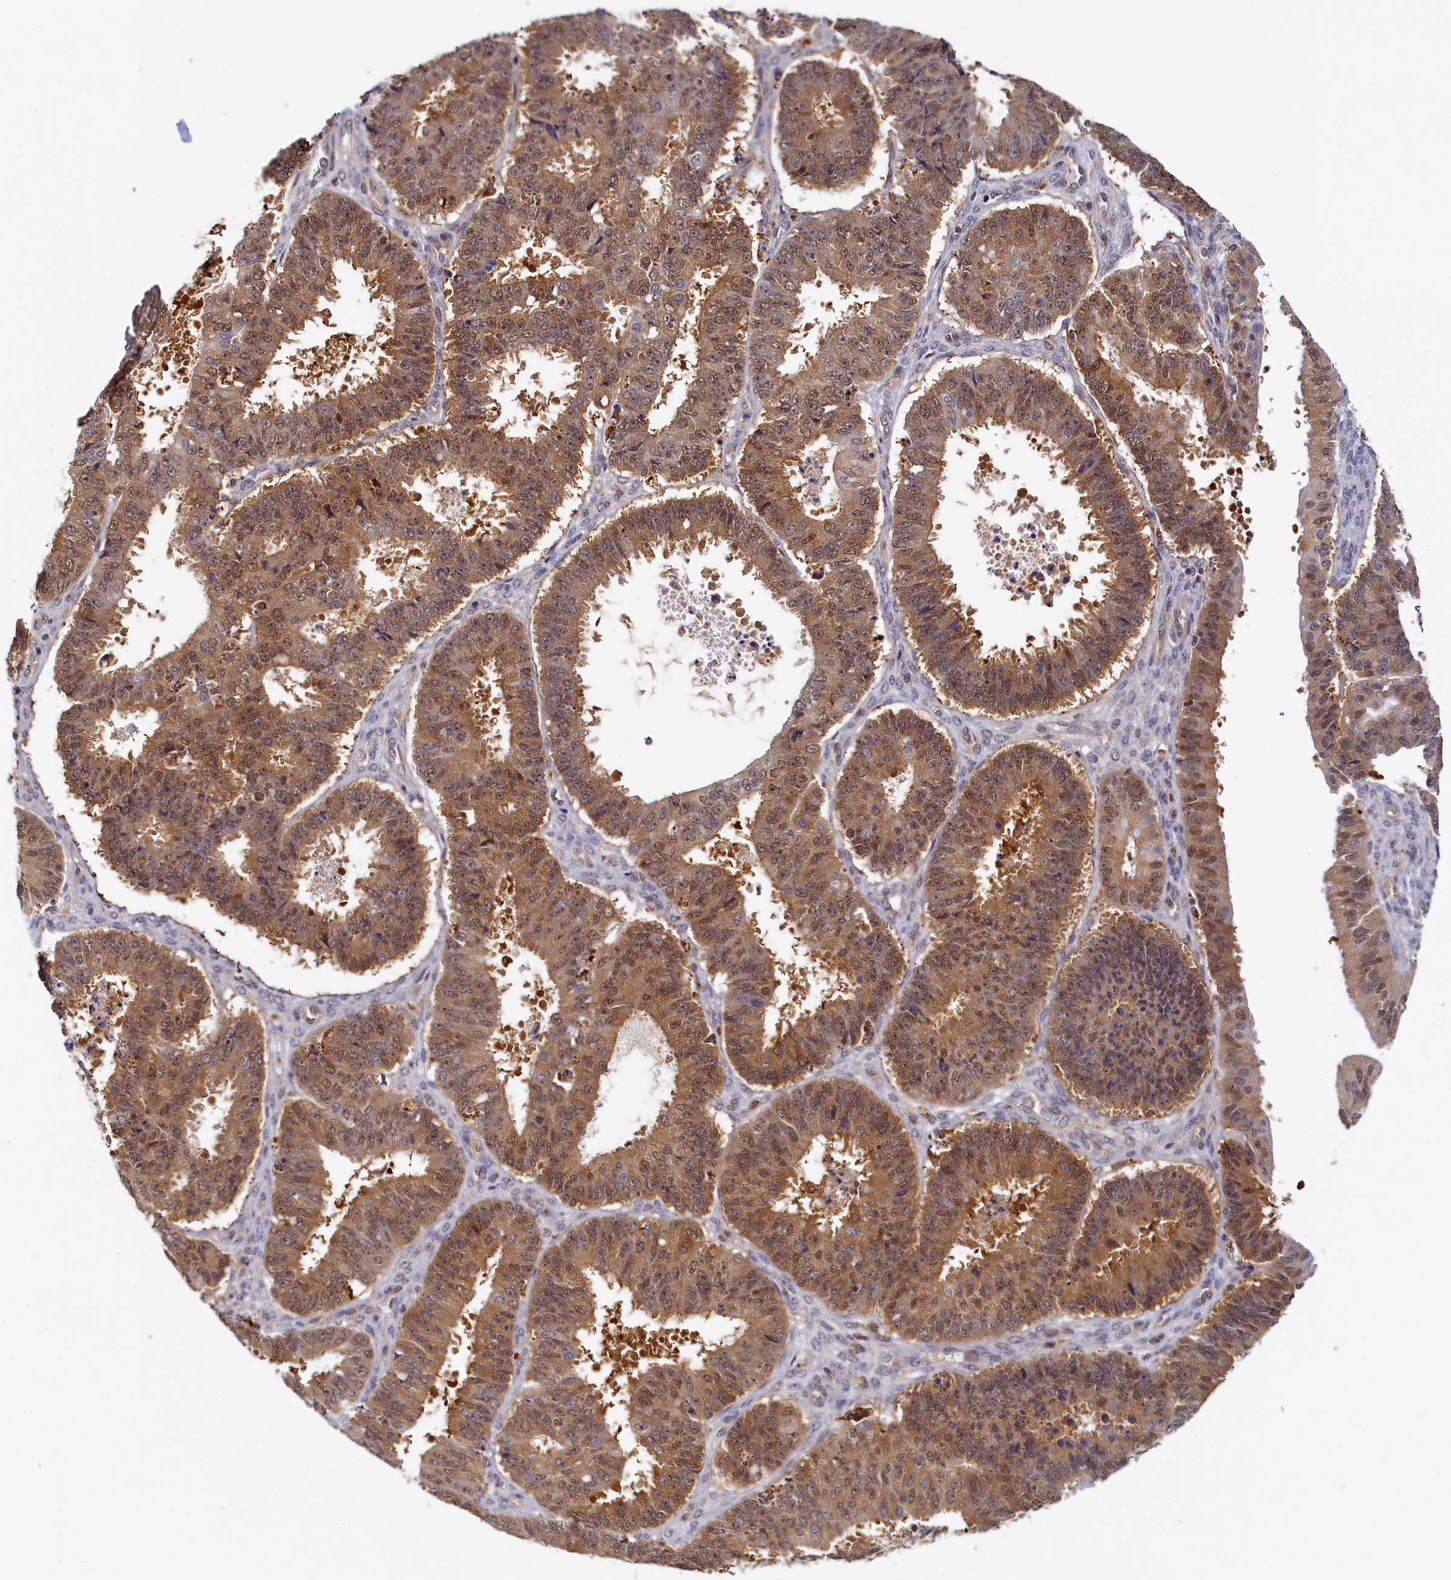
{"staining": {"intensity": "moderate", "quantity": ">75%", "location": "cytoplasmic/membranous,nuclear"}, "tissue": "ovarian cancer", "cell_type": "Tumor cells", "image_type": "cancer", "snomed": [{"axis": "morphology", "description": "Carcinoma, endometroid"}, {"axis": "topography", "description": "Appendix"}, {"axis": "topography", "description": "Ovary"}], "caption": "Brown immunohistochemical staining in ovarian endometroid carcinoma reveals moderate cytoplasmic/membranous and nuclear expression in about >75% of tumor cells.", "gene": "PAAF1", "patient": {"sex": "female", "age": 42}}